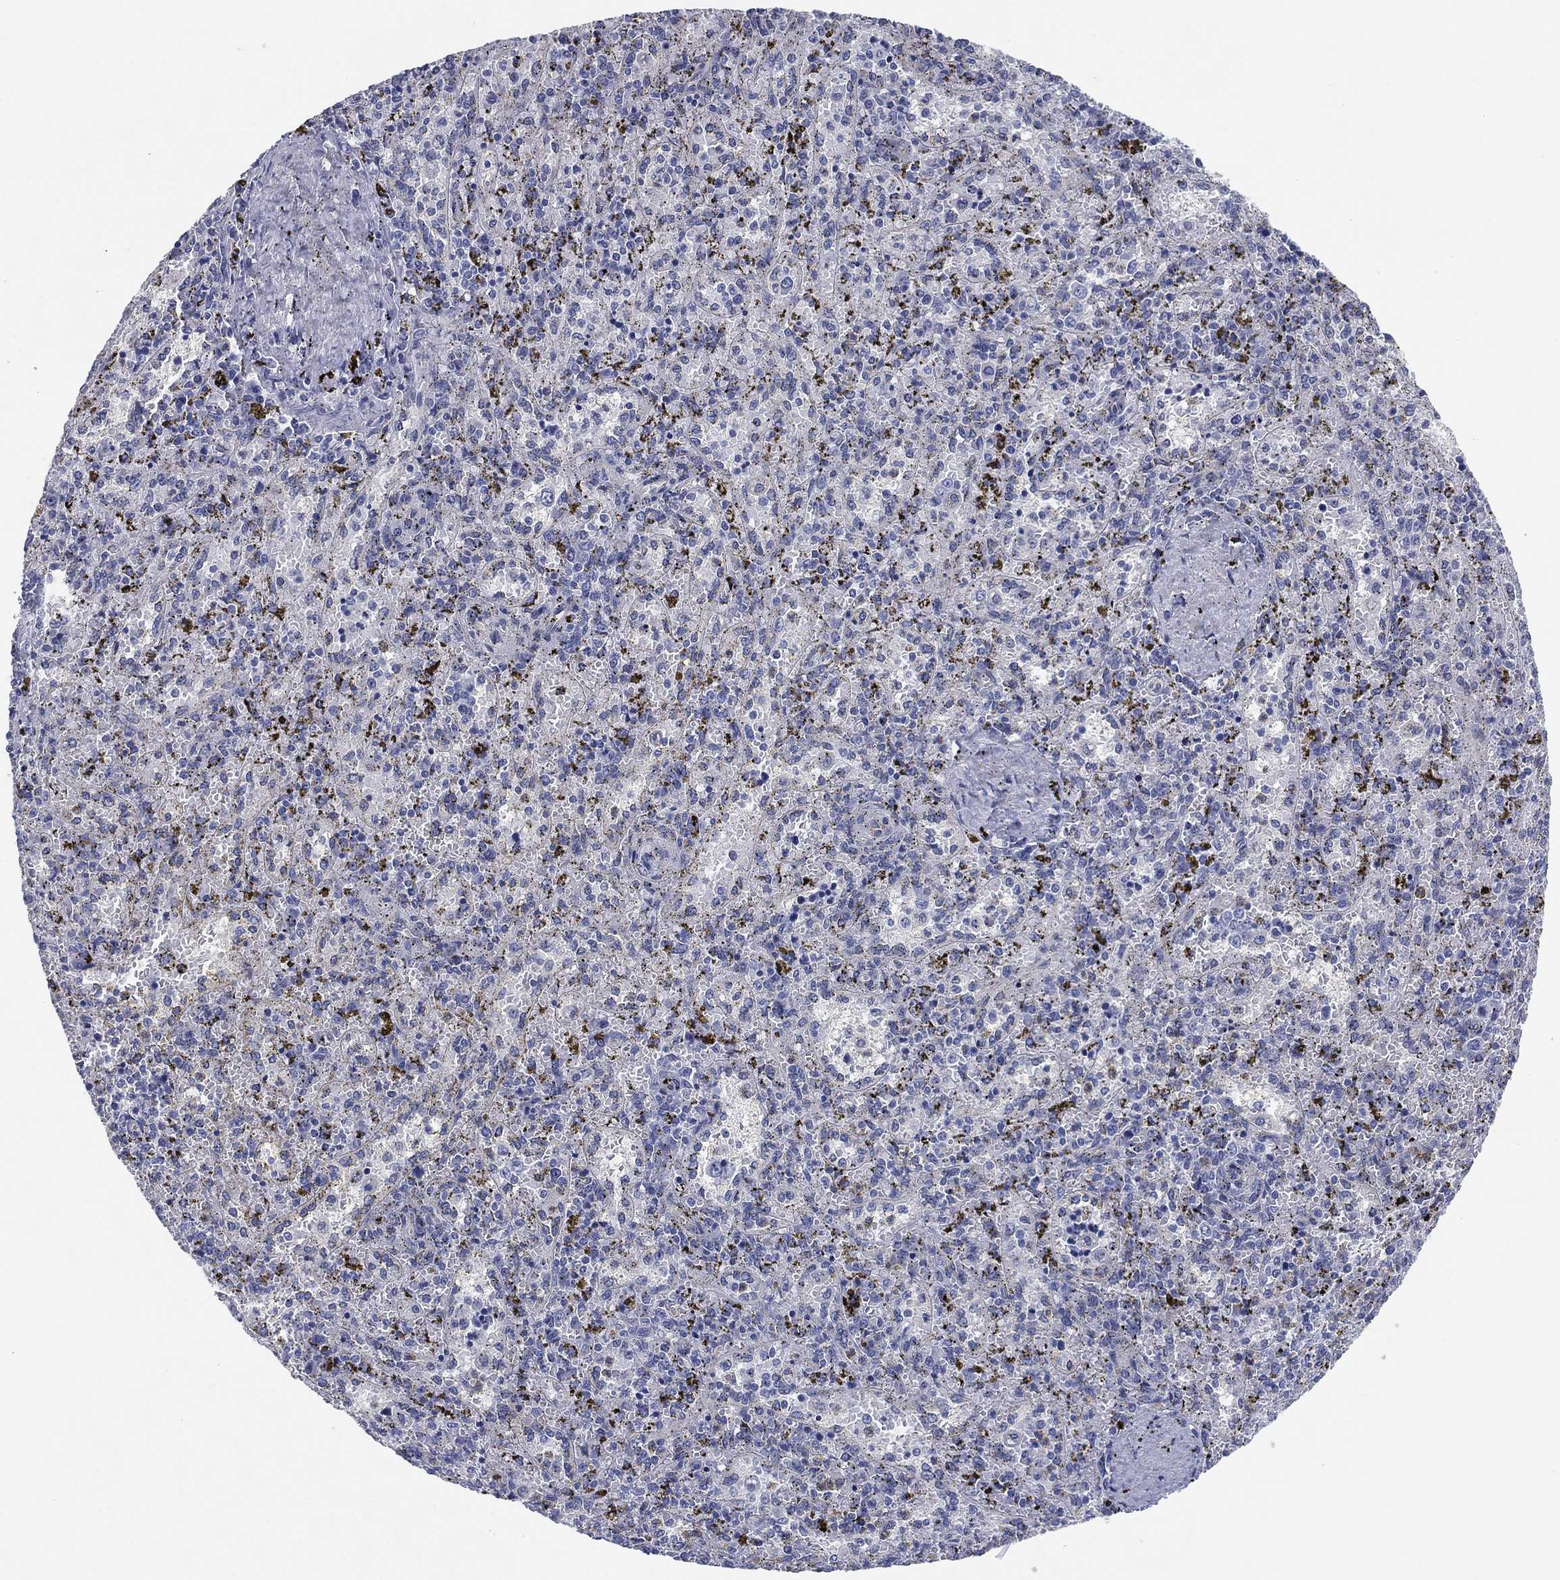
{"staining": {"intensity": "negative", "quantity": "none", "location": "none"}, "tissue": "spleen", "cell_type": "Cells in red pulp", "image_type": "normal", "snomed": [{"axis": "morphology", "description": "Normal tissue, NOS"}, {"axis": "topography", "description": "Spleen"}], "caption": "An immunohistochemistry histopathology image of benign spleen is shown. There is no staining in cells in red pulp of spleen. (Immunohistochemistry (ihc), brightfield microscopy, high magnification).", "gene": "CCDC70", "patient": {"sex": "female", "age": 50}}